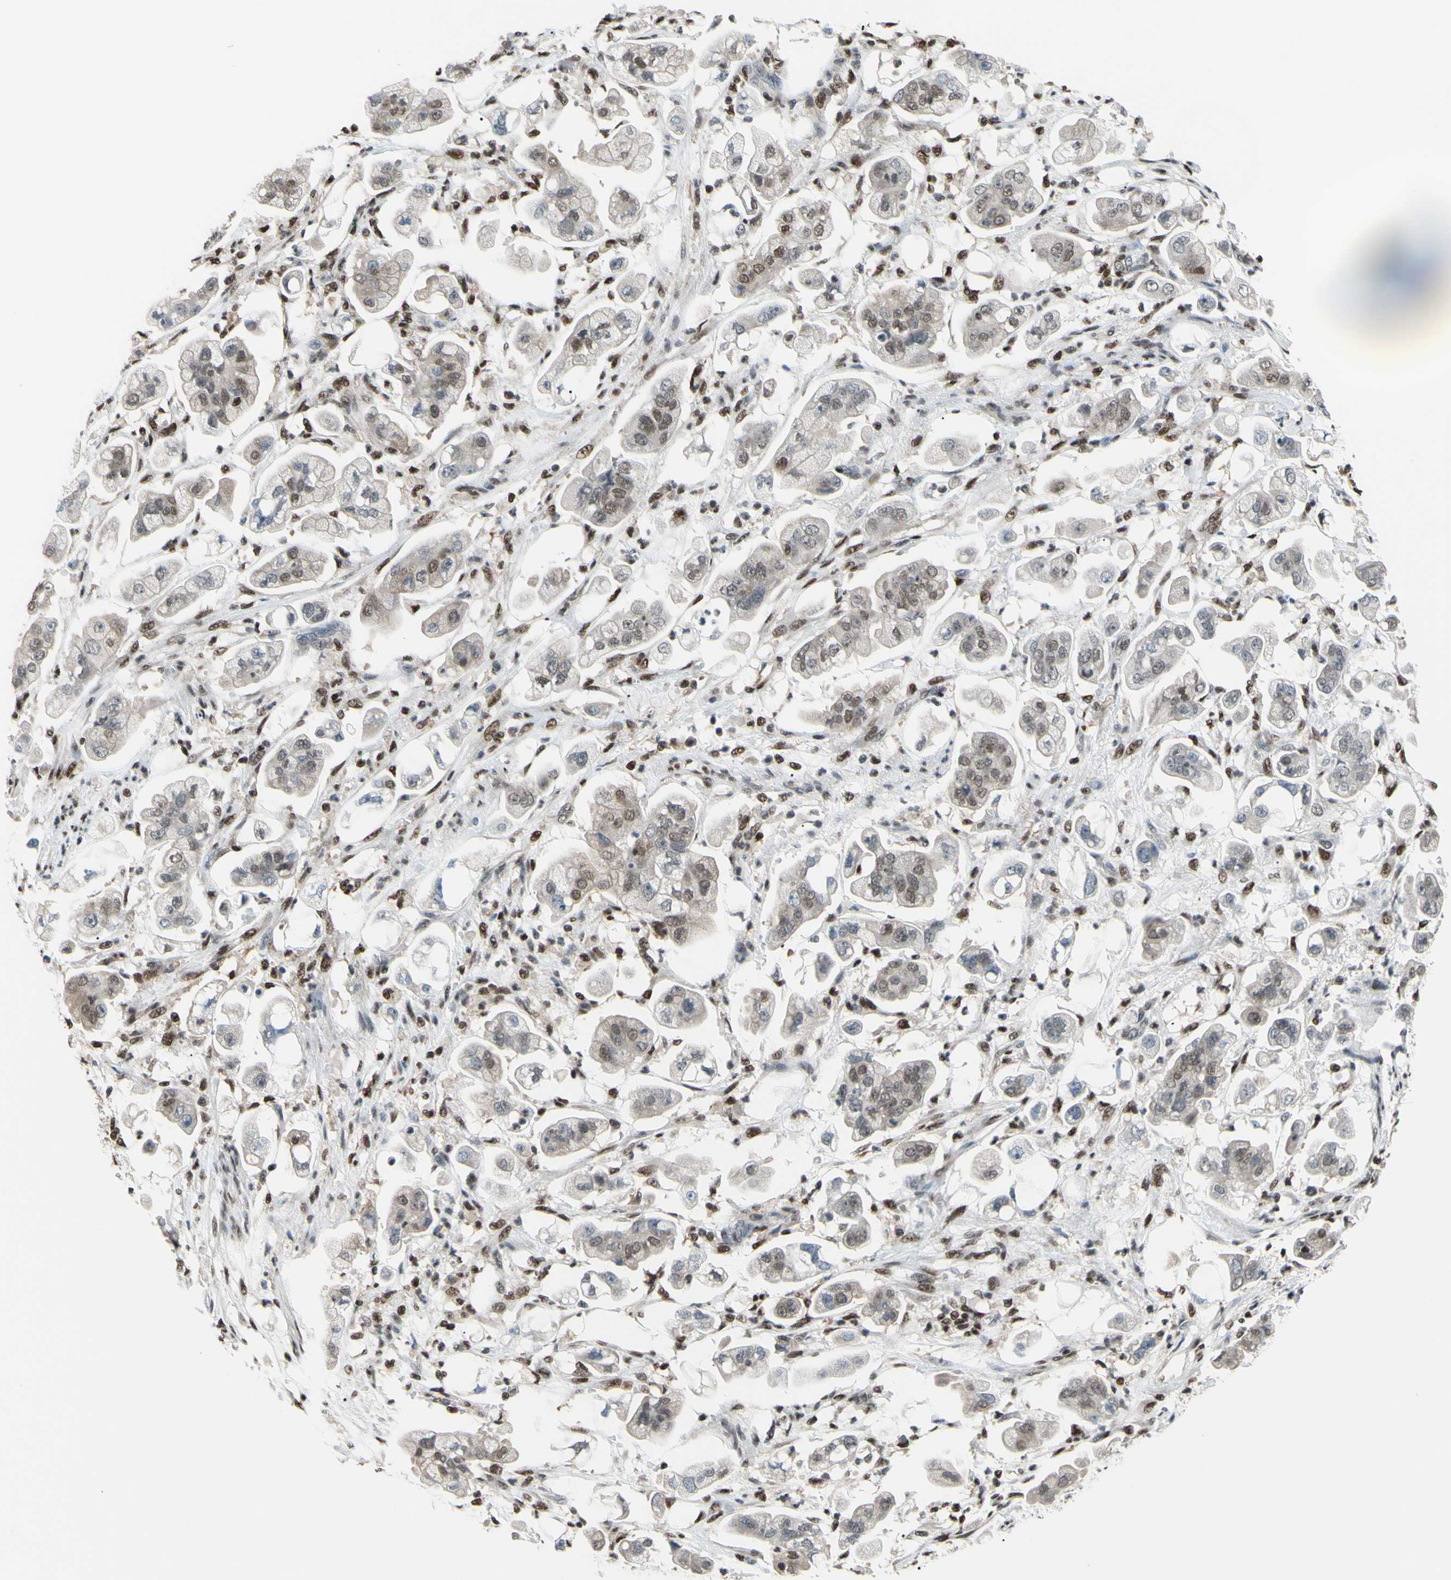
{"staining": {"intensity": "weak", "quantity": ">75%", "location": "nuclear"}, "tissue": "stomach cancer", "cell_type": "Tumor cells", "image_type": "cancer", "snomed": [{"axis": "morphology", "description": "Adenocarcinoma, NOS"}, {"axis": "topography", "description": "Stomach"}], "caption": "Brown immunohistochemical staining in adenocarcinoma (stomach) demonstrates weak nuclear expression in about >75% of tumor cells.", "gene": "FKBP5", "patient": {"sex": "male", "age": 62}}